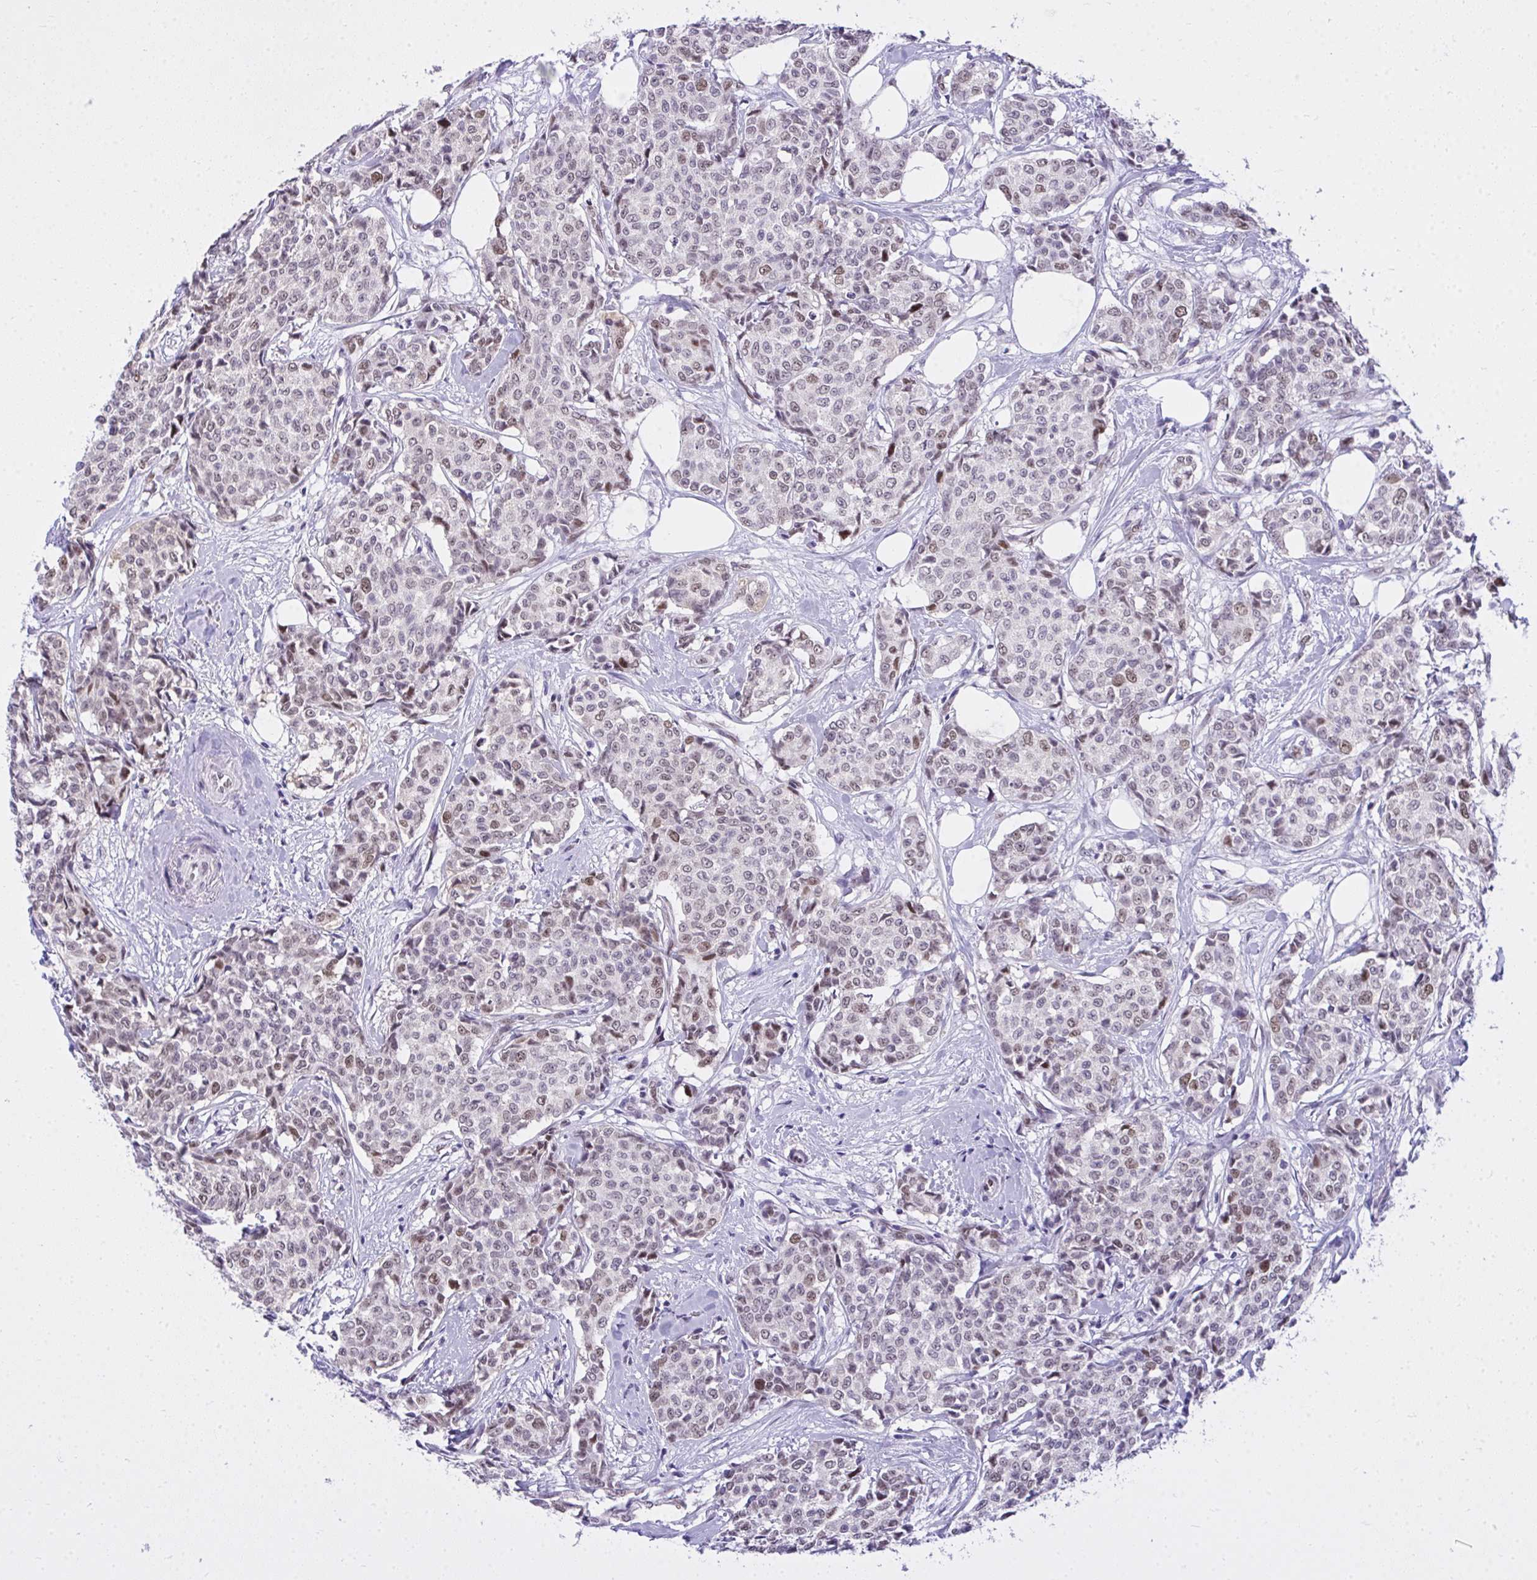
{"staining": {"intensity": "moderate", "quantity": "<25%", "location": "nuclear"}, "tissue": "breast cancer", "cell_type": "Tumor cells", "image_type": "cancer", "snomed": [{"axis": "morphology", "description": "Duct carcinoma"}, {"axis": "topography", "description": "Breast"}], "caption": "Human breast cancer stained with a protein marker exhibits moderate staining in tumor cells.", "gene": "TEAD4", "patient": {"sex": "female", "age": 91}}